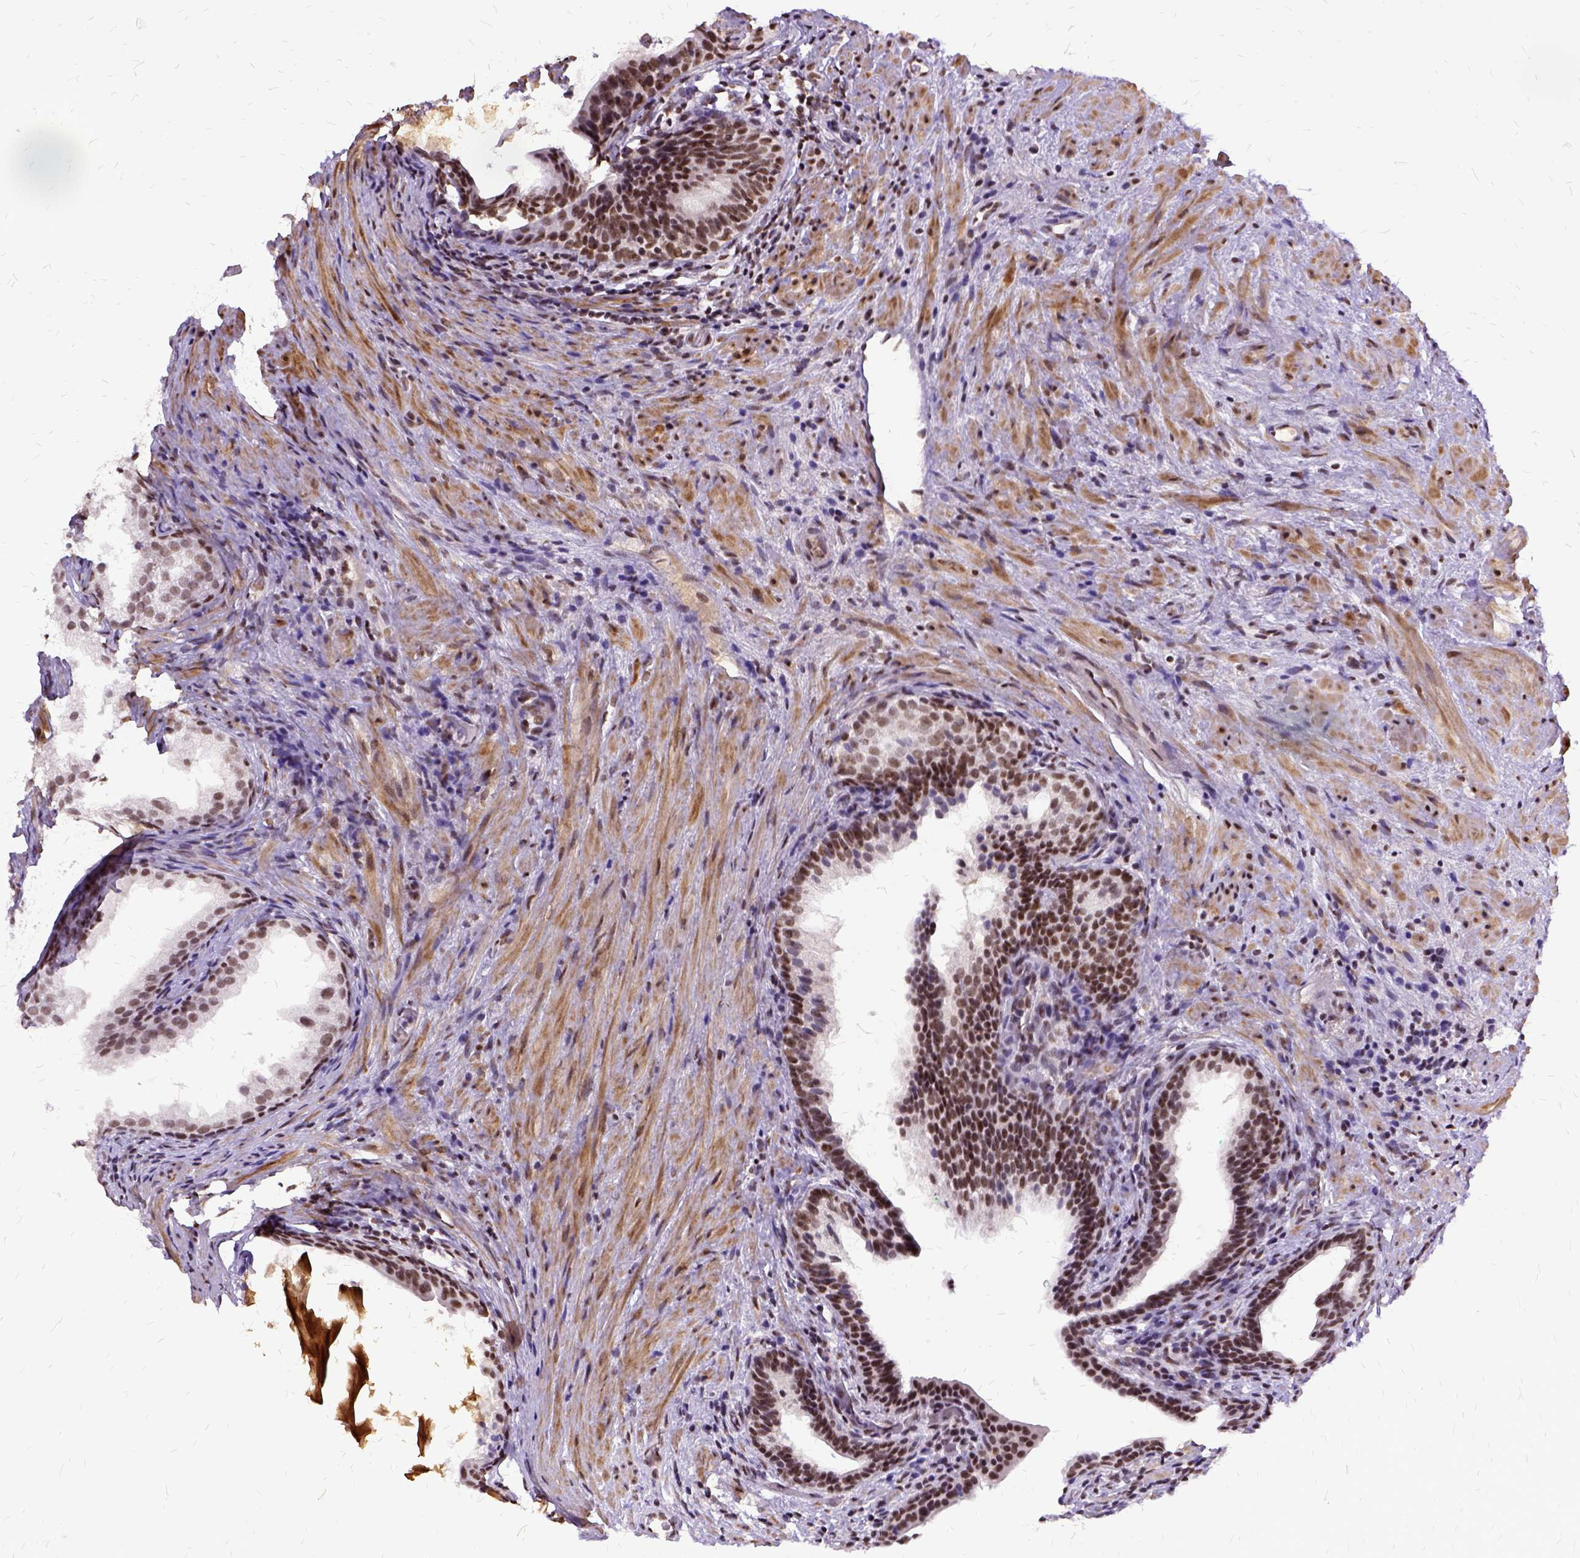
{"staining": {"intensity": "moderate", "quantity": ">75%", "location": "nuclear"}, "tissue": "prostate cancer", "cell_type": "Tumor cells", "image_type": "cancer", "snomed": [{"axis": "morphology", "description": "Adenocarcinoma, Low grade"}, {"axis": "topography", "description": "Prostate and seminal vesicle, NOS"}], "caption": "Immunohistochemical staining of prostate adenocarcinoma (low-grade) shows medium levels of moderate nuclear protein positivity in approximately >75% of tumor cells. (brown staining indicates protein expression, while blue staining denotes nuclei).", "gene": "SETD1A", "patient": {"sex": "male", "age": 71}}